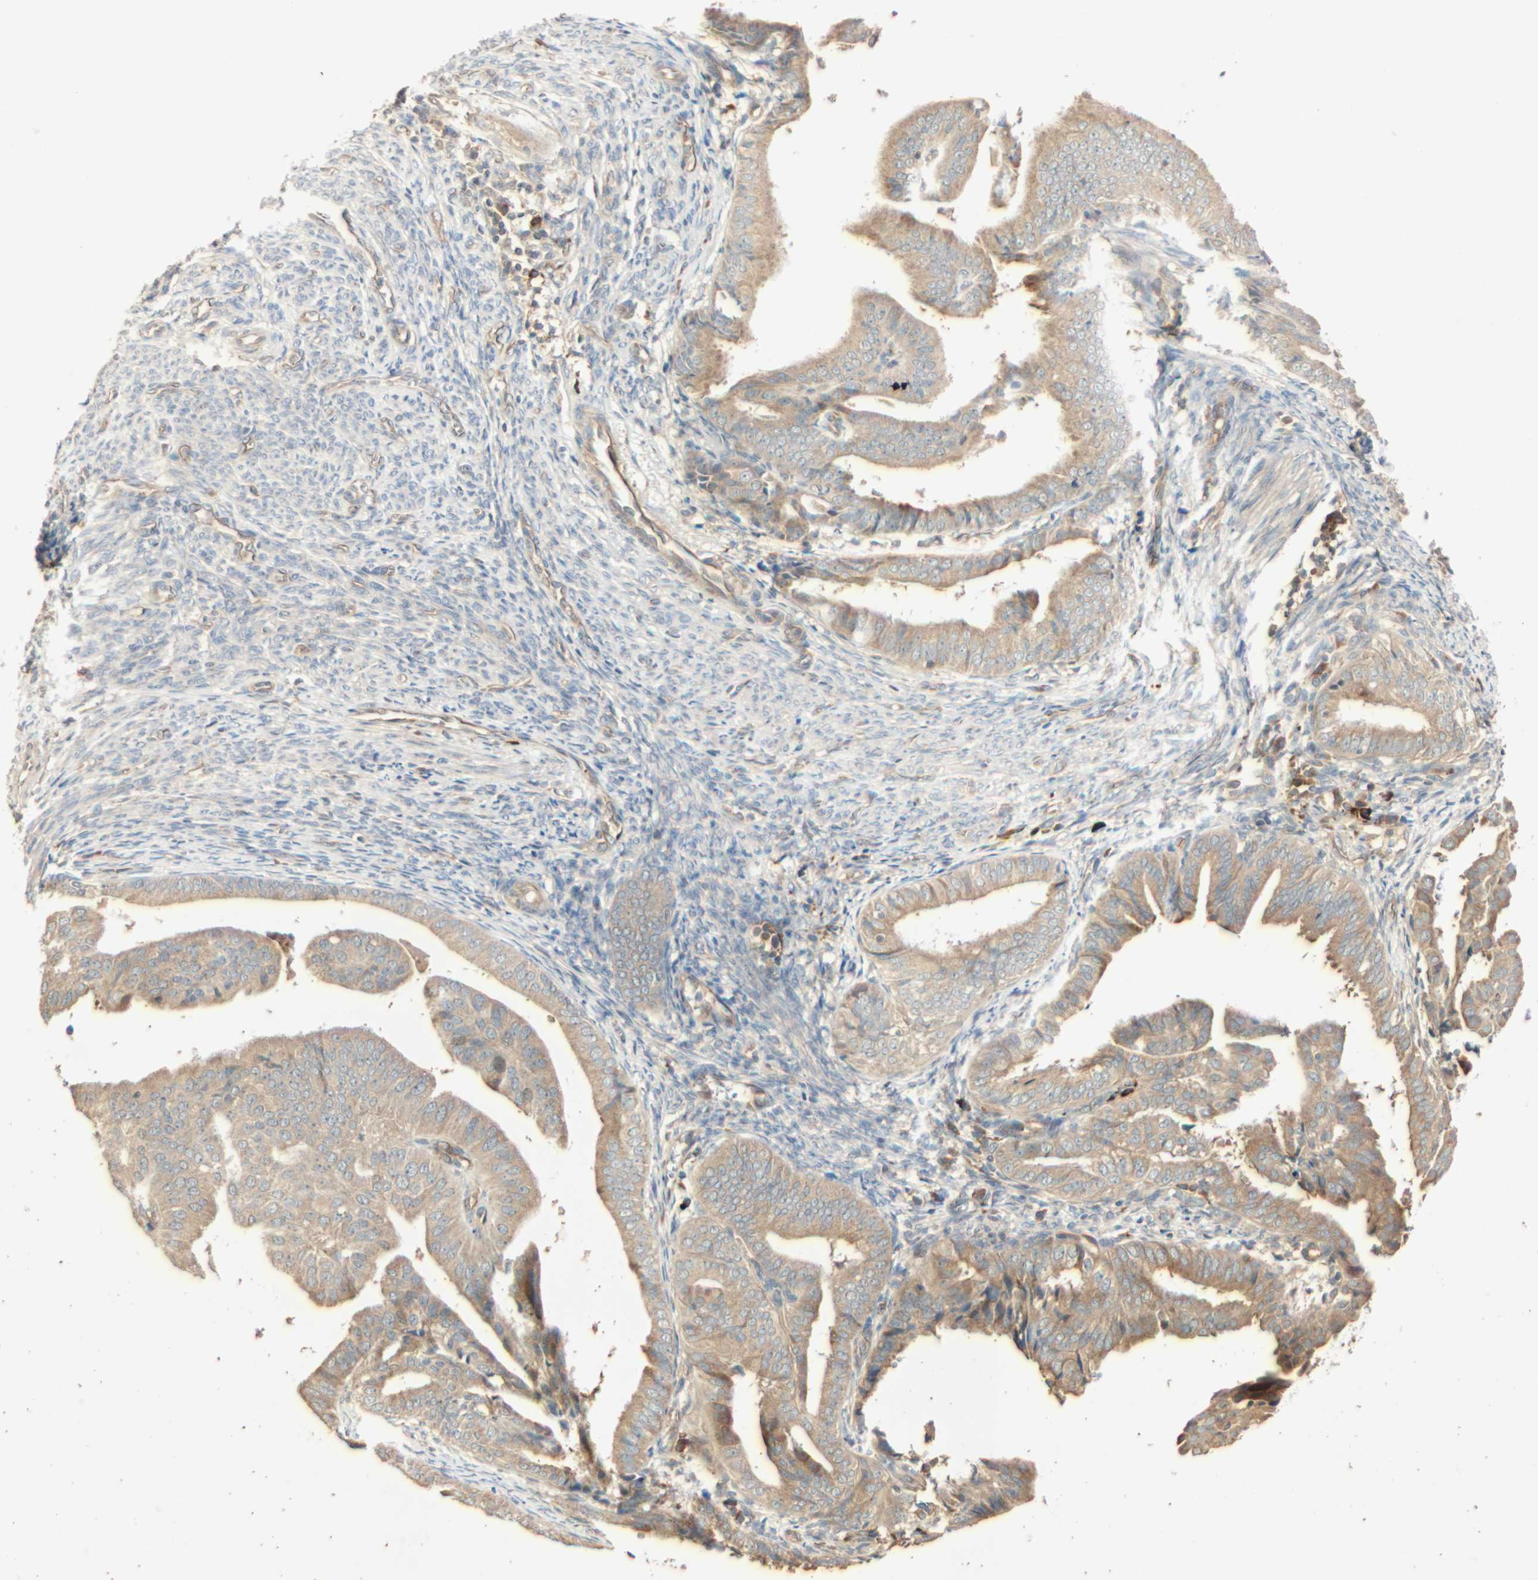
{"staining": {"intensity": "weak", "quantity": ">75%", "location": "cytoplasmic/membranous"}, "tissue": "endometrial cancer", "cell_type": "Tumor cells", "image_type": "cancer", "snomed": [{"axis": "morphology", "description": "Adenocarcinoma, NOS"}, {"axis": "topography", "description": "Endometrium"}], "caption": "Immunohistochemical staining of human endometrial adenocarcinoma exhibits weak cytoplasmic/membranous protein positivity in approximately >75% of tumor cells.", "gene": "GALK1", "patient": {"sex": "female", "age": 58}}